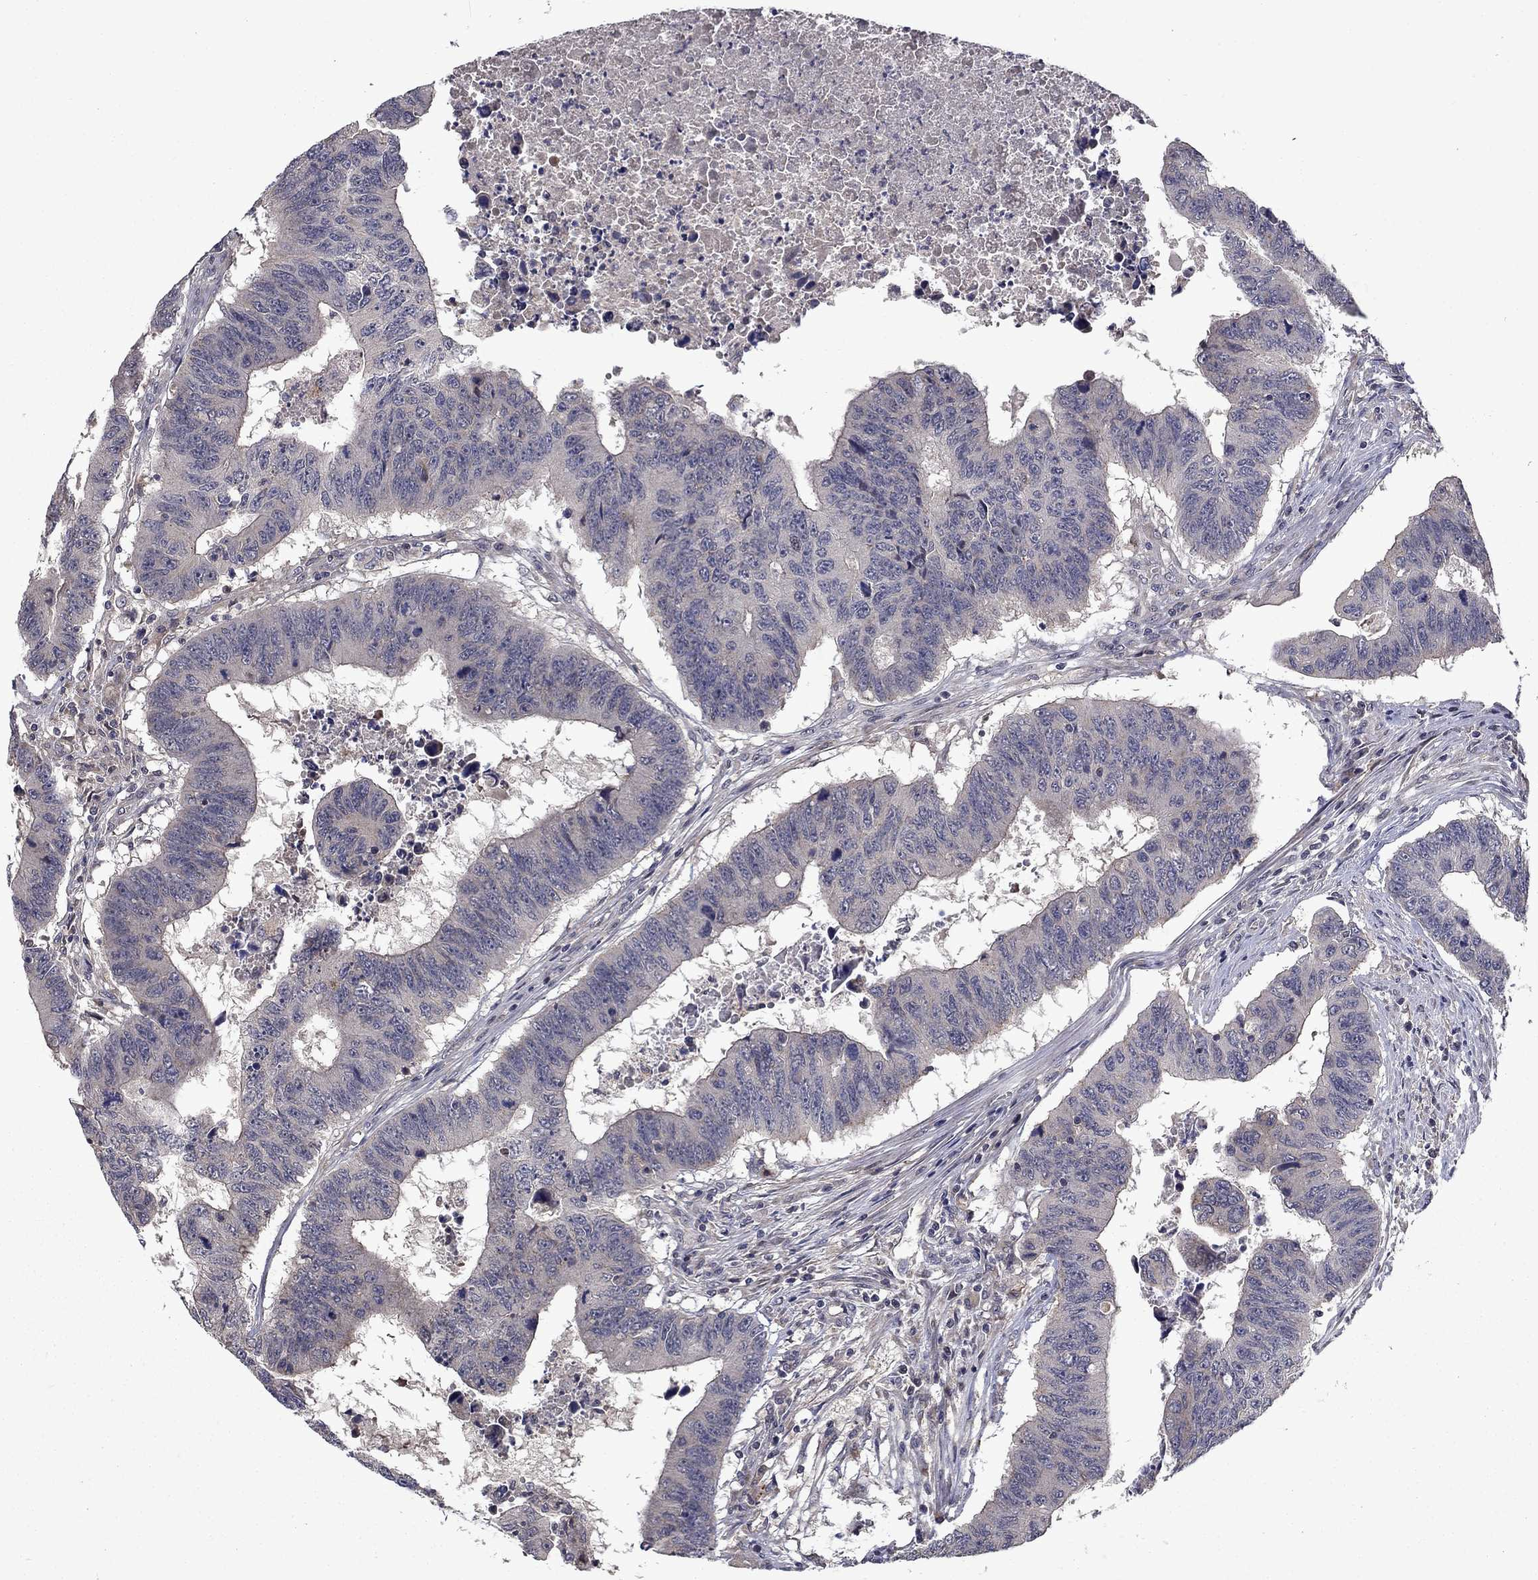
{"staining": {"intensity": "negative", "quantity": "none", "location": "none"}, "tissue": "colorectal cancer", "cell_type": "Tumor cells", "image_type": "cancer", "snomed": [{"axis": "morphology", "description": "Adenocarcinoma, NOS"}, {"axis": "topography", "description": "Rectum"}], "caption": "High power microscopy micrograph of an immunohistochemistry micrograph of colorectal adenocarcinoma, revealing no significant positivity in tumor cells. The staining is performed using DAB brown chromogen with nuclei counter-stained in using hematoxylin.", "gene": "FAM3B", "patient": {"sex": "female", "age": 85}}